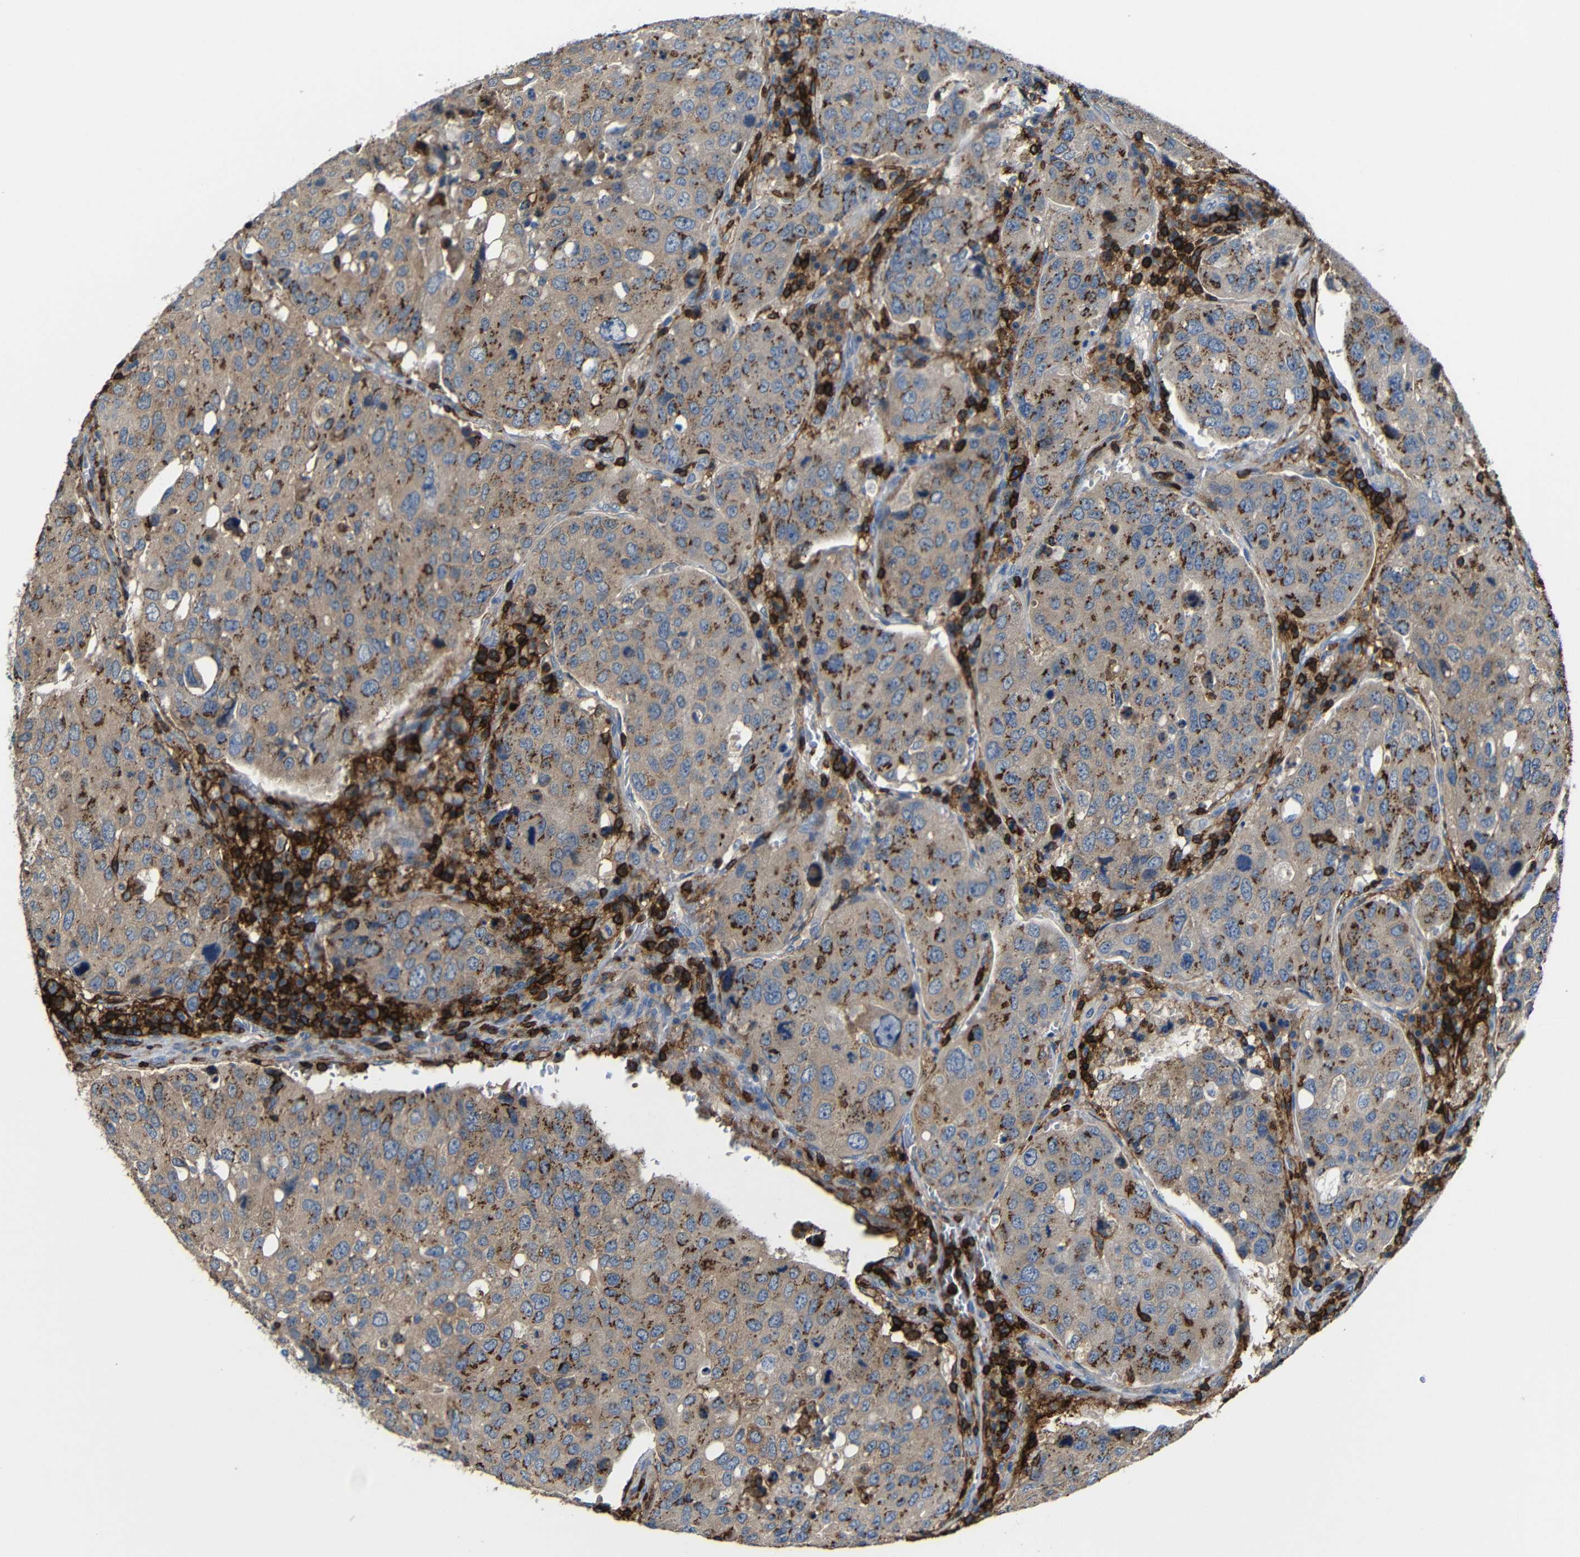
{"staining": {"intensity": "moderate", "quantity": ">75%", "location": "cytoplasmic/membranous"}, "tissue": "urothelial cancer", "cell_type": "Tumor cells", "image_type": "cancer", "snomed": [{"axis": "morphology", "description": "Urothelial carcinoma, High grade"}, {"axis": "topography", "description": "Lymph node"}, {"axis": "topography", "description": "Urinary bladder"}], "caption": "Immunohistochemical staining of human high-grade urothelial carcinoma shows moderate cytoplasmic/membranous protein positivity in approximately >75% of tumor cells.", "gene": "P2RY12", "patient": {"sex": "male", "age": 51}}